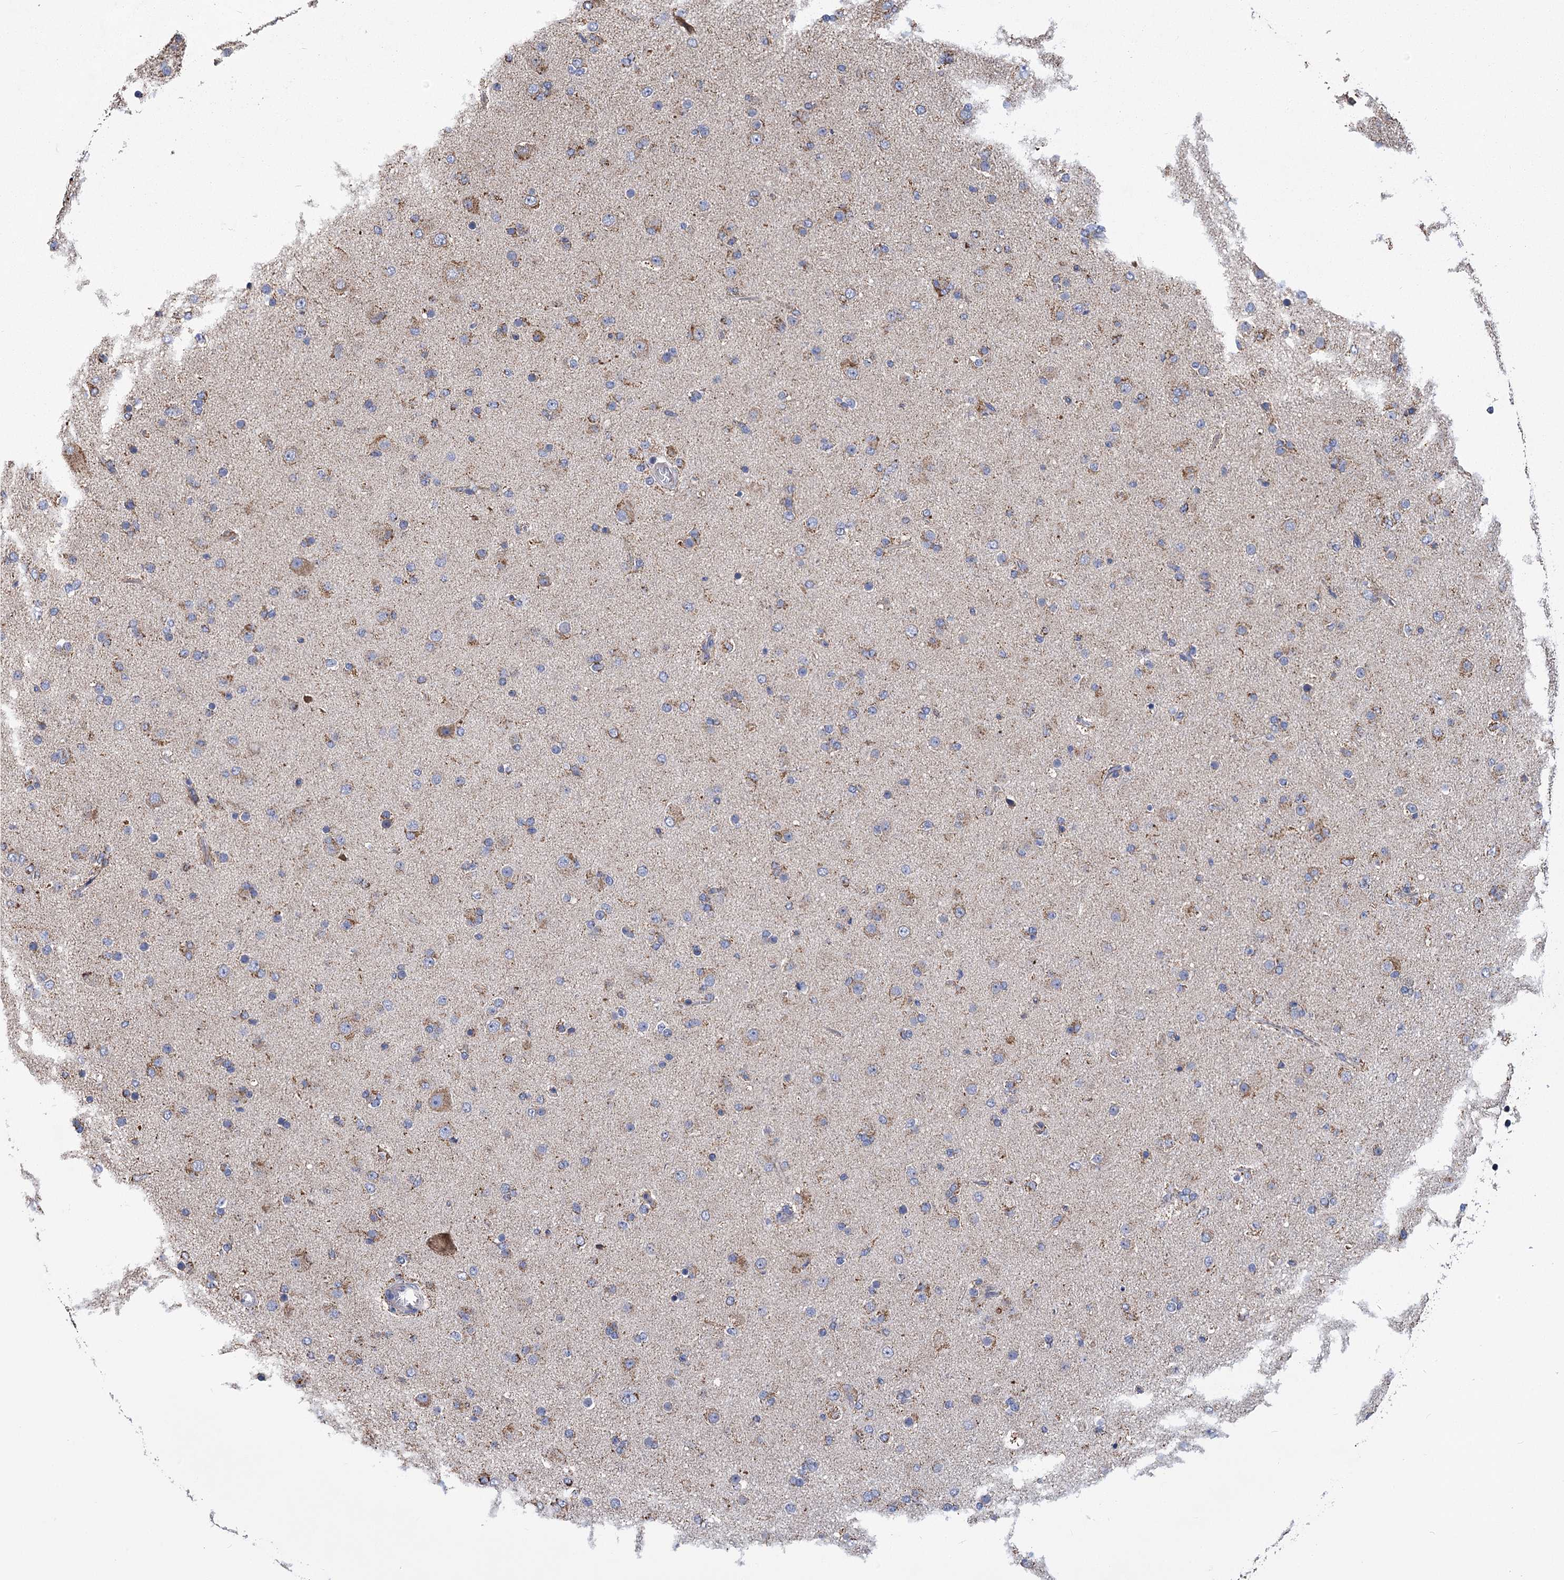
{"staining": {"intensity": "moderate", "quantity": "<25%", "location": "cytoplasmic/membranous"}, "tissue": "glioma", "cell_type": "Tumor cells", "image_type": "cancer", "snomed": [{"axis": "morphology", "description": "Glioma, malignant, Low grade"}, {"axis": "topography", "description": "Brain"}], "caption": "IHC of human low-grade glioma (malignant) shows low levels of moderate cytoplasmic/membranous positivity in about <25% of tumor cells. The staining was performed using DAB (3,3'-diaminobenzidine) to visualize the protein expression in brown, while the nuclei were stained in blue with hematoxylin (Magnification: 20x).", "gene": "CCDC73", "patient": {"sex": "male", "age": 65}}